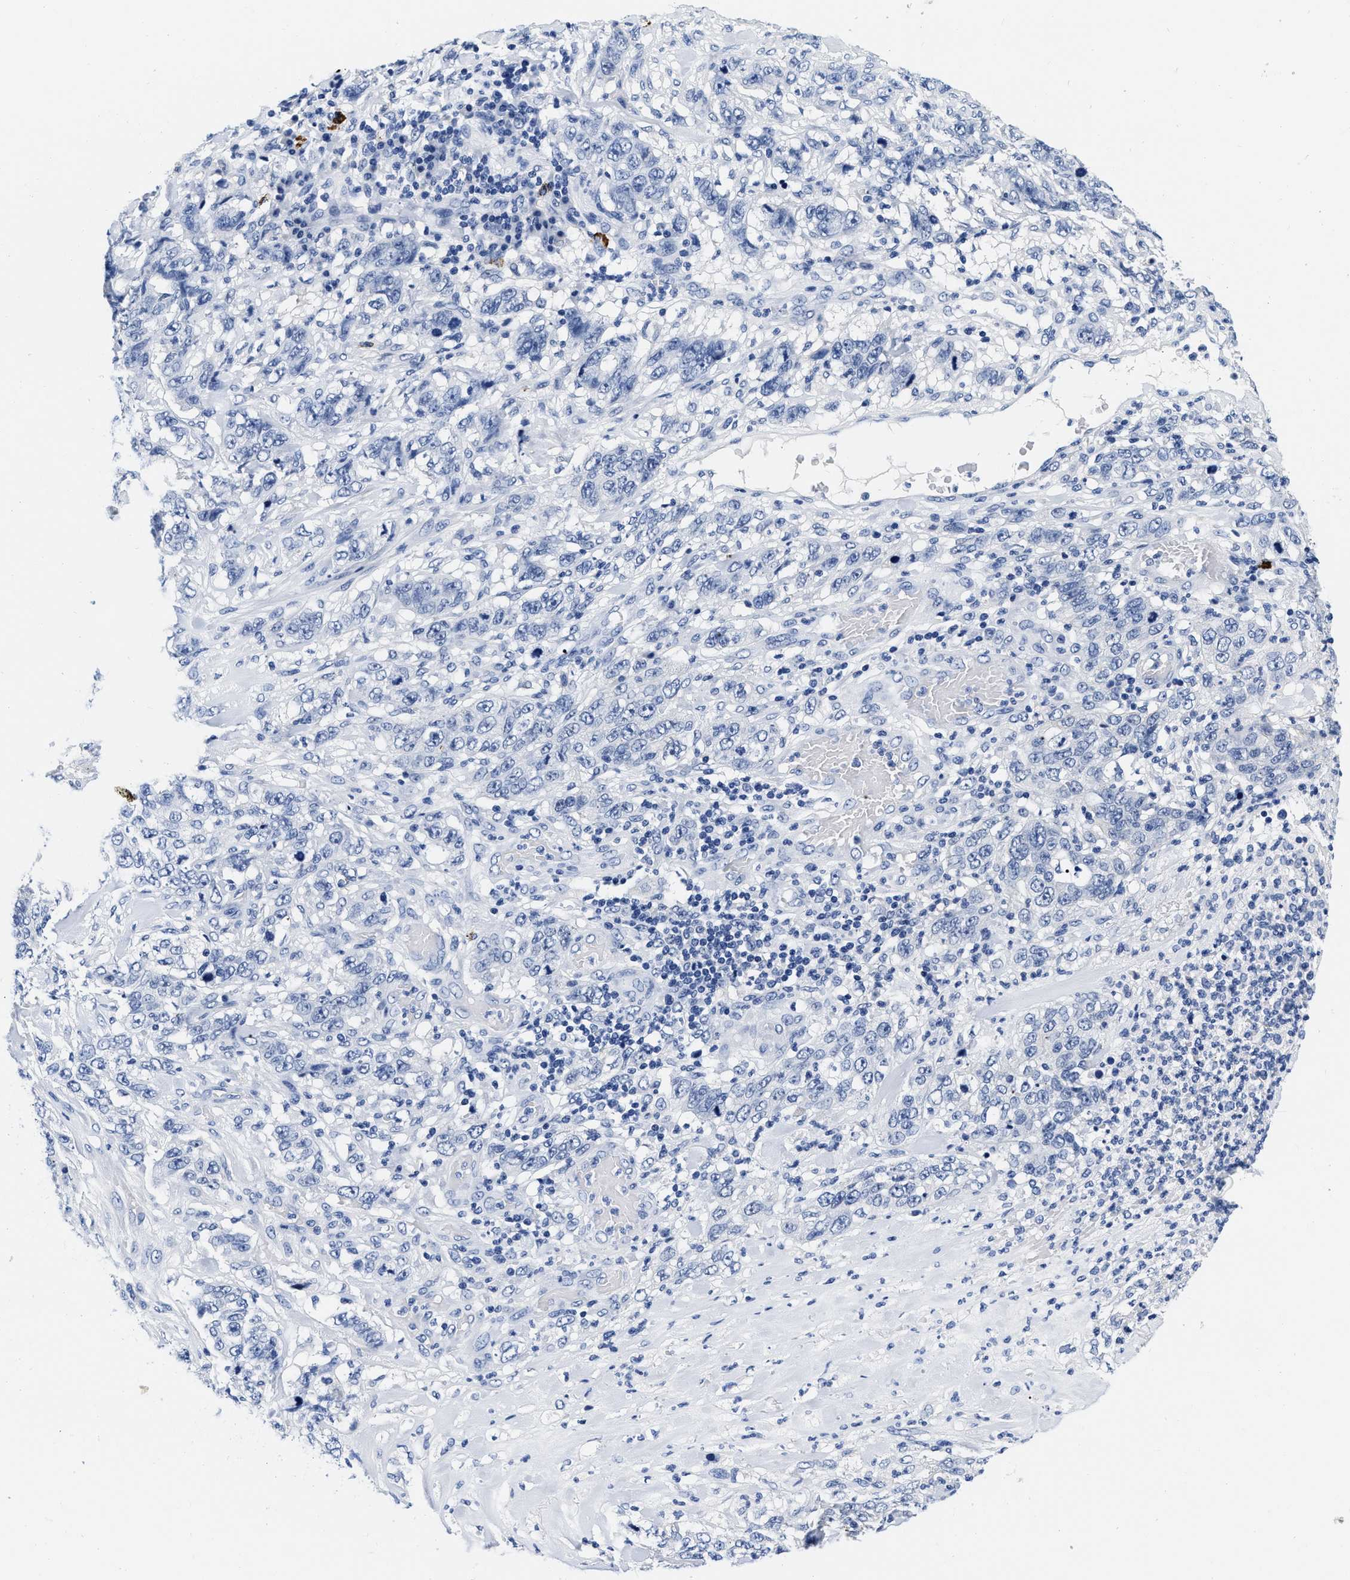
{"staining": {"intensity": "negative", "quantity": "none", "location": "none"}, "tissue": "stomach cancer", "cell_type": "Tumor cells", "image_type": "cancer", "snomed": [{"axis": "morphology", "description": "Adenocarcinoma, NOS"}, {"axis": "topography", "description": "Stomach"}], "caption": "IHC image of adenocarcinoma (stomach) stained for a protein (brown), which shows no expression in tumor cells.", "gene": "CER1", "patient": {"sex": "male", "age": 48}}